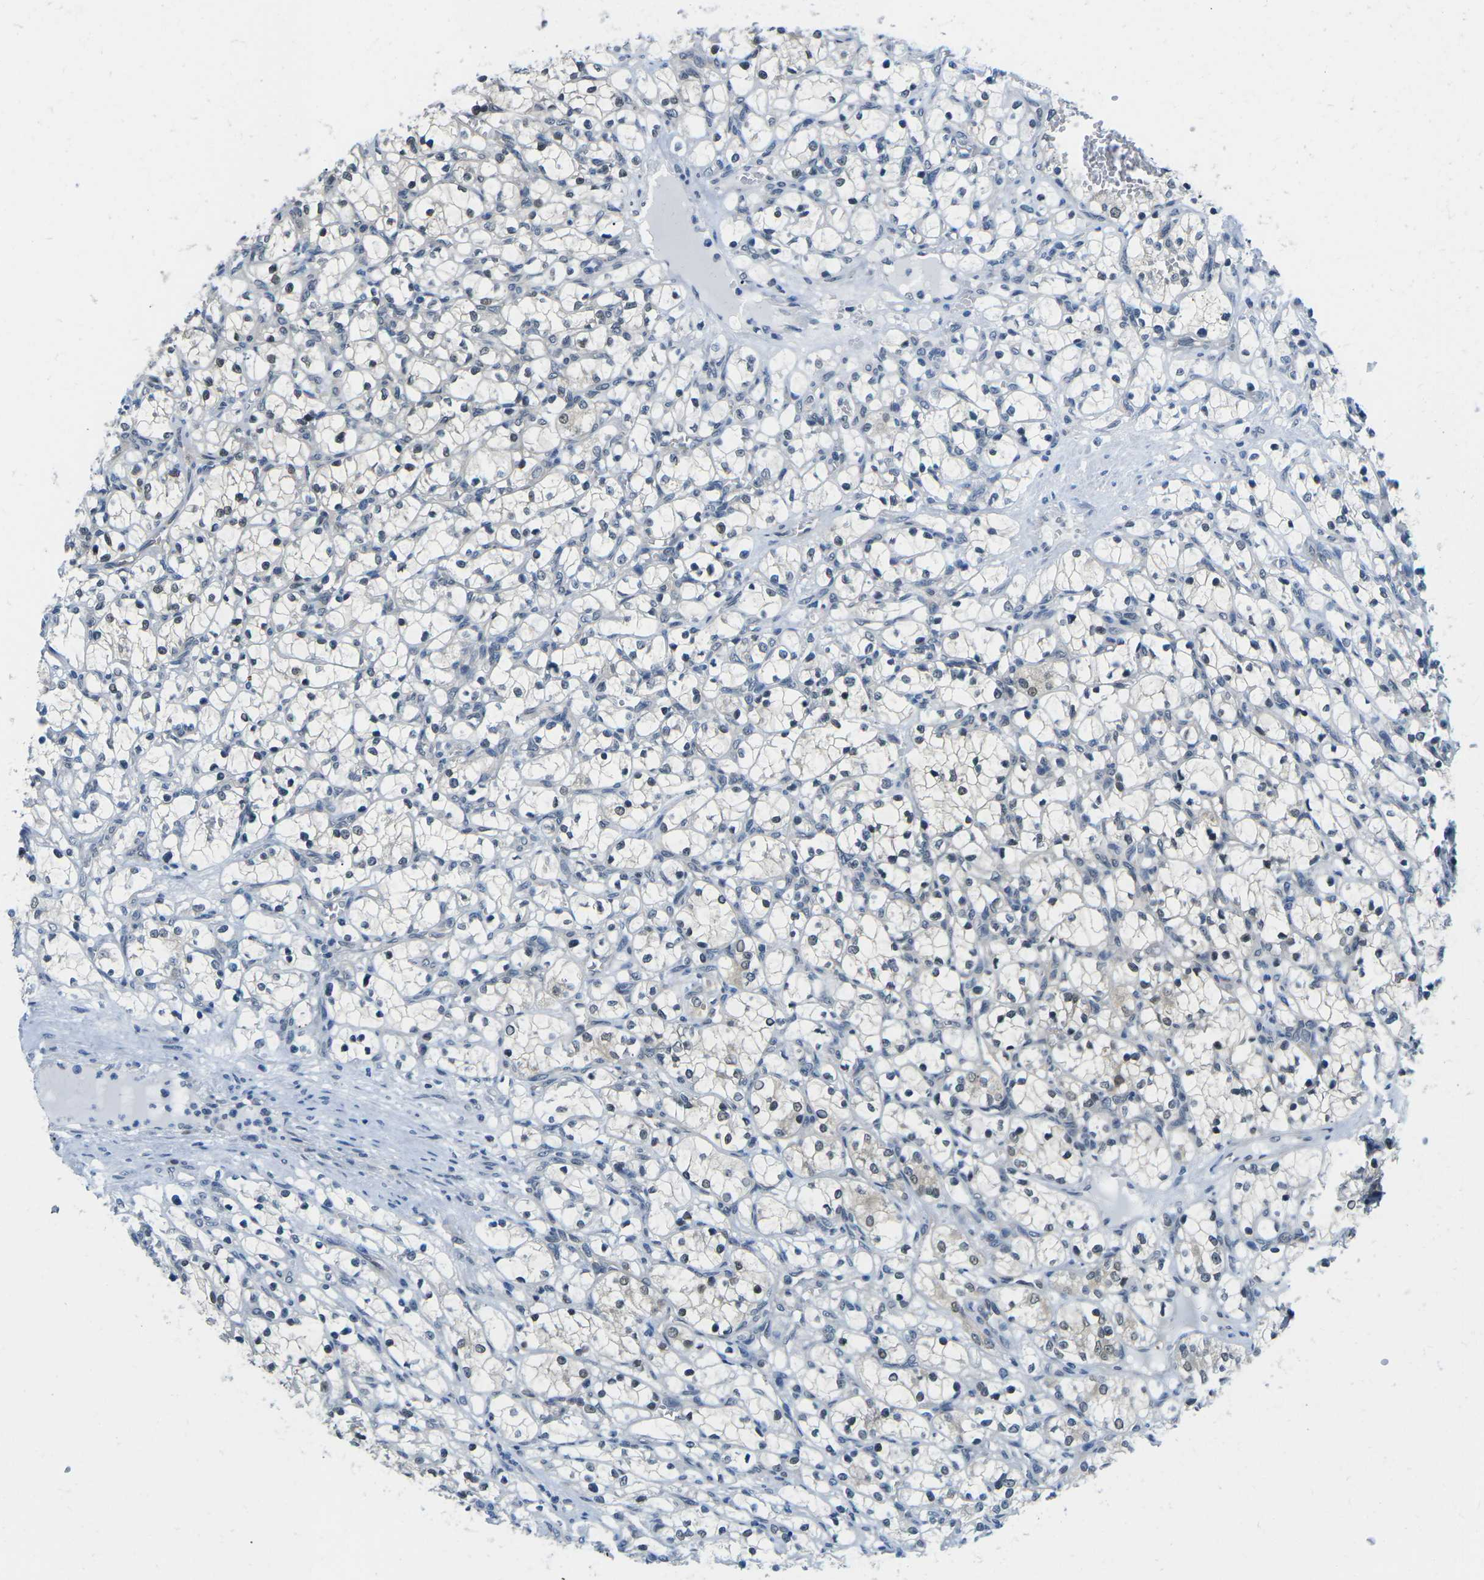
{"staining": {"intensity": "moderate", "quantity": "<25%", "location": "nuclear"}, "tissue": "renal cancer", "cell_type": "Tumor cells", "image_type": "cancer", "snomed": [{"axis": "morphology", "description": "Adenocarcinoma, NOS"}, {"axis": "topography", "description": "Kidney"}], "caption": "A high-resolution micrograph shows immunohistochemistry (IHC) staining of renal cancer (adenocarcinoma), which exhibits moderate nuclear expression in approximately <25% of tumor cells.", "gene": "UBA7", "patient": {"sex": "female", "age": 69}}